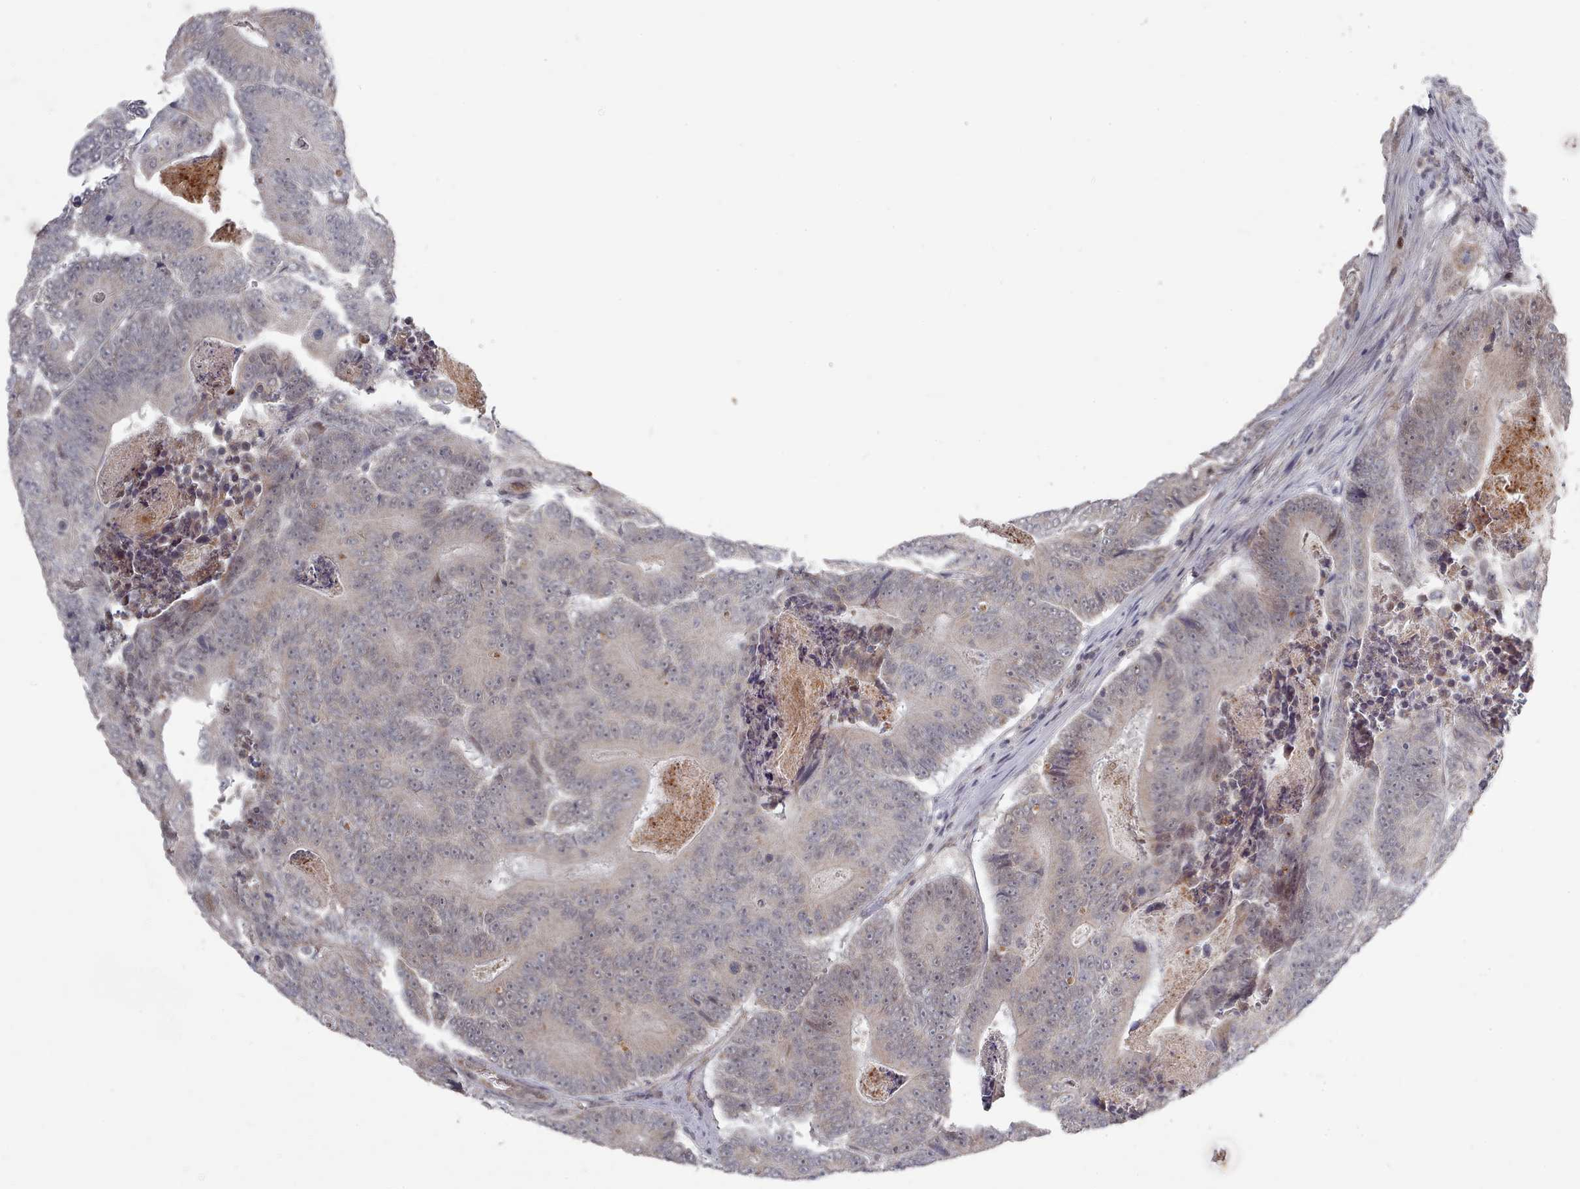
{"staining": {"intensity": "negative", "quantity": "none", "location": "none"}, "tissue": "colorectal cancer", "cell_type": "Tumor cells", "image_type": "cancer", "snomed": [{"axis": "morphology", "description": "Adenocarcinoma, NOS"}, {"axis": "topography", "description": "Colon"}], "caption": "A histopathology image of adenocarcinoma (colorectal) stained for a protein demonstrates no brown staining in tumor cells.", "gene": "CPSF4", "patient": {"sex": "male", "age": 83}}